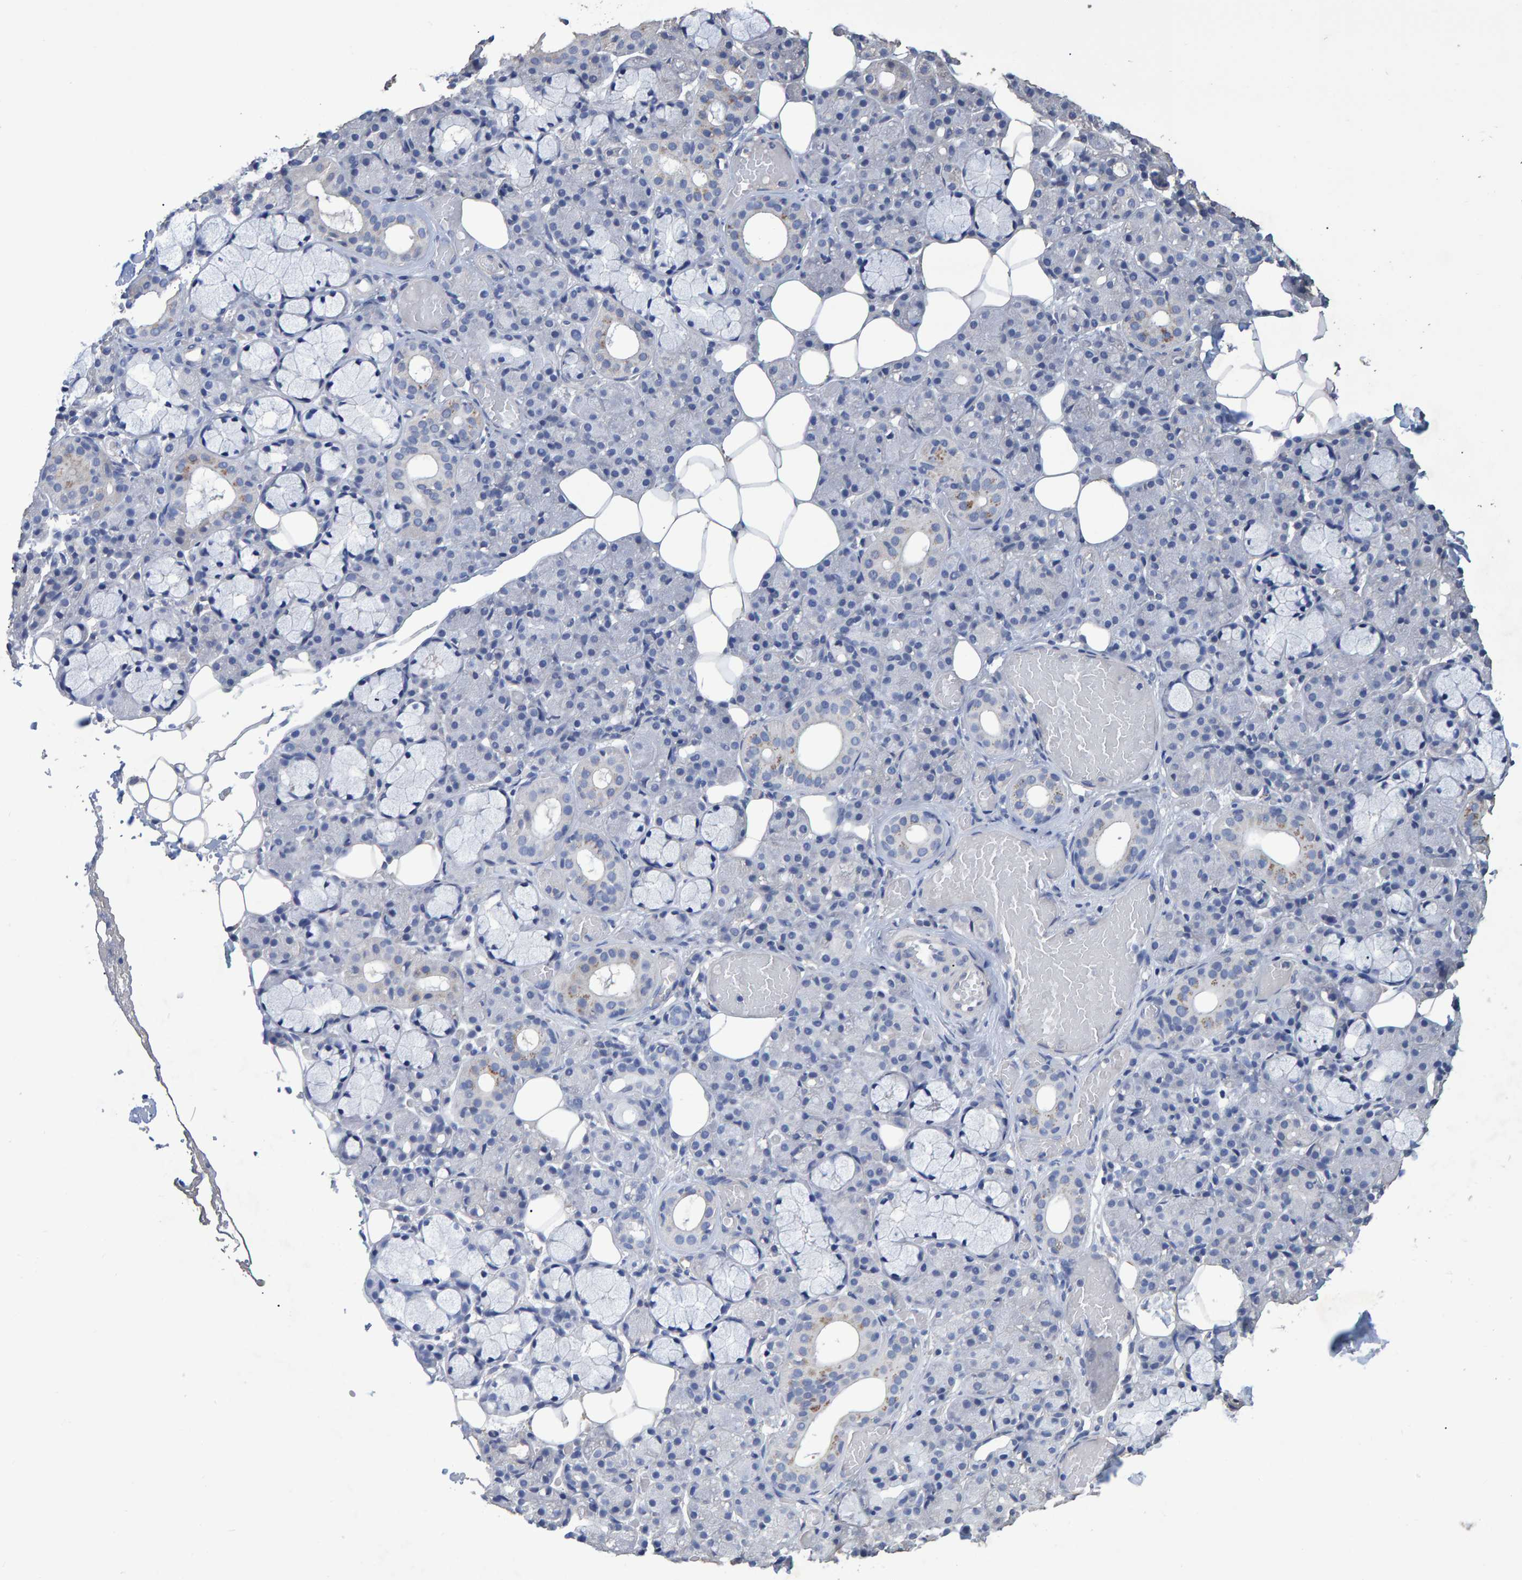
{"staining": {"intensity": "weak", "quantity": "<25%", "location": "cytoplasmic/membranous"}, "tissue": "salivary gland", "cell_type": "Glandular cells", "image_type": "normal", "snomed": [{"axis": "morphology", "description": "Normal tissue, NOS"}, {"axis": "topography", "description": "Salivary gland"}], "caption": "The immunohistochemistry (IHC) photomicrograph has no significant expression in glandular cells of salivary gland. (Brightfield microscopy of DAB (3,3'-diaminobenzidine) IHC at high magnification).", "gene": "HEMGN", "patient": {"sex": "male", "age": 63}}